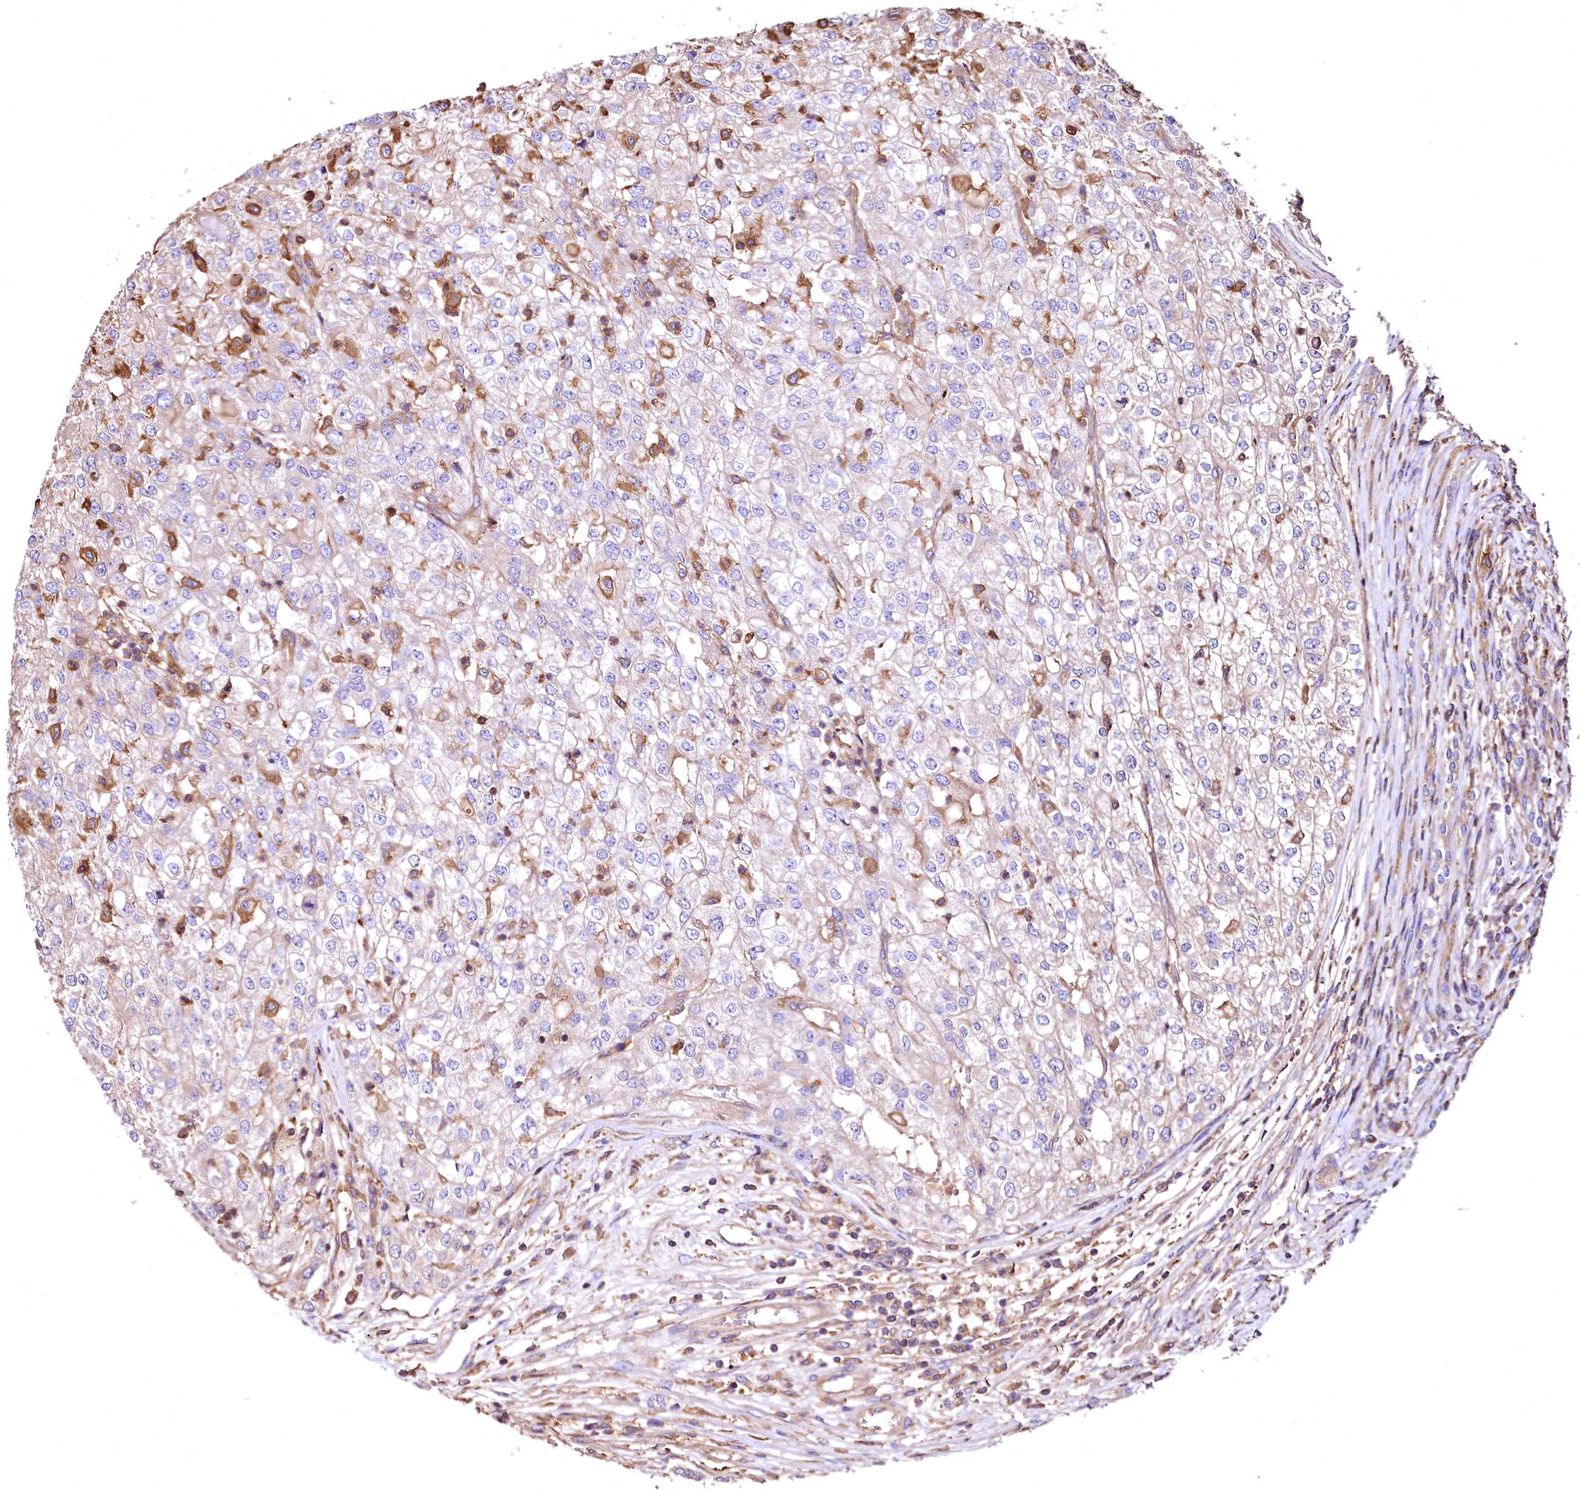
{"staining": {"intensity": "negative", "quantity": "none", "location": "none"}, "tissue": "renal cancer", "cell_type": "Tumor cells", "image_type": "cancer", "snomed": [{"axis": "morphology", "description": "Adenocarcinoma, NOS"}, {"axis": "topography", "description": "Kidney"}], "caption": "IHC micrograph of neoplastic tissue: human renal adenocarcinoma stained with DAB displays no significant protein staining in tumor cells. (Brightfield microscopy of DAB IHC at high magnification).", "gene": "RARS2", "patient": {"sex": "female", "age": 54}}